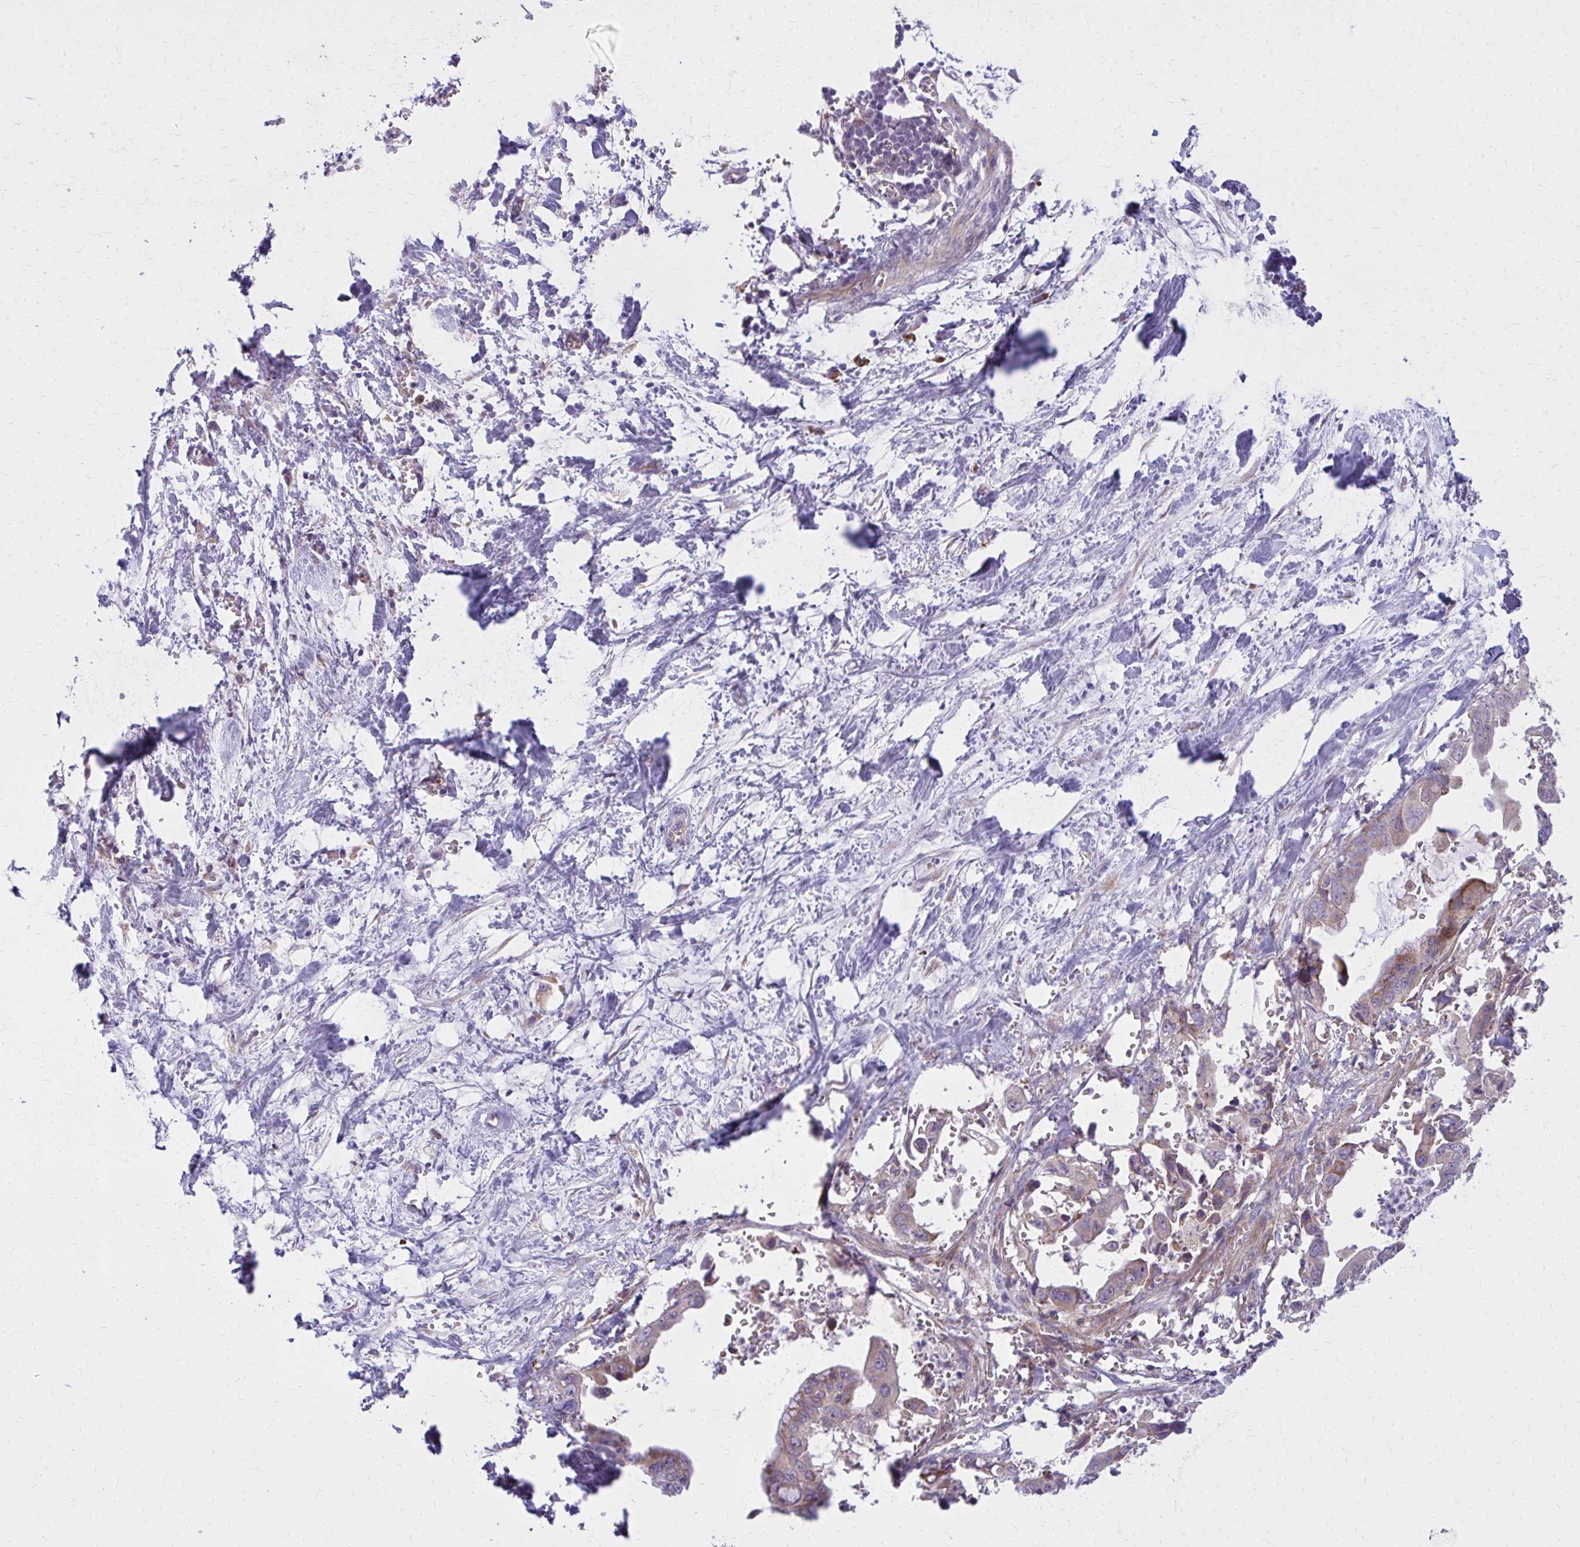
{"staining": {"intensity": "weak", "quantity": "25%-75%", "location": "cytoplasmic/membranous"}, "tissue": "pancreatic cancer", "cell_type": "Tumor cells", "image_type": "cancer", "snomed": [{"axis": "morphology", "description": "Adenocarcinoma, NOS"}, {"axis": "topography", "description": "Pancreas"}], "caption": "This micrograph displays pancreatic cancer stained with immunohistochemistry (IHC) to label a protein in brown. The cytoplasmic/membranous of tumor cells show weak positivity for the protein. Nuclei are counter-stained blue.", "gene": "CEMP1", "patient": {"sex": "male", "age": 61}}